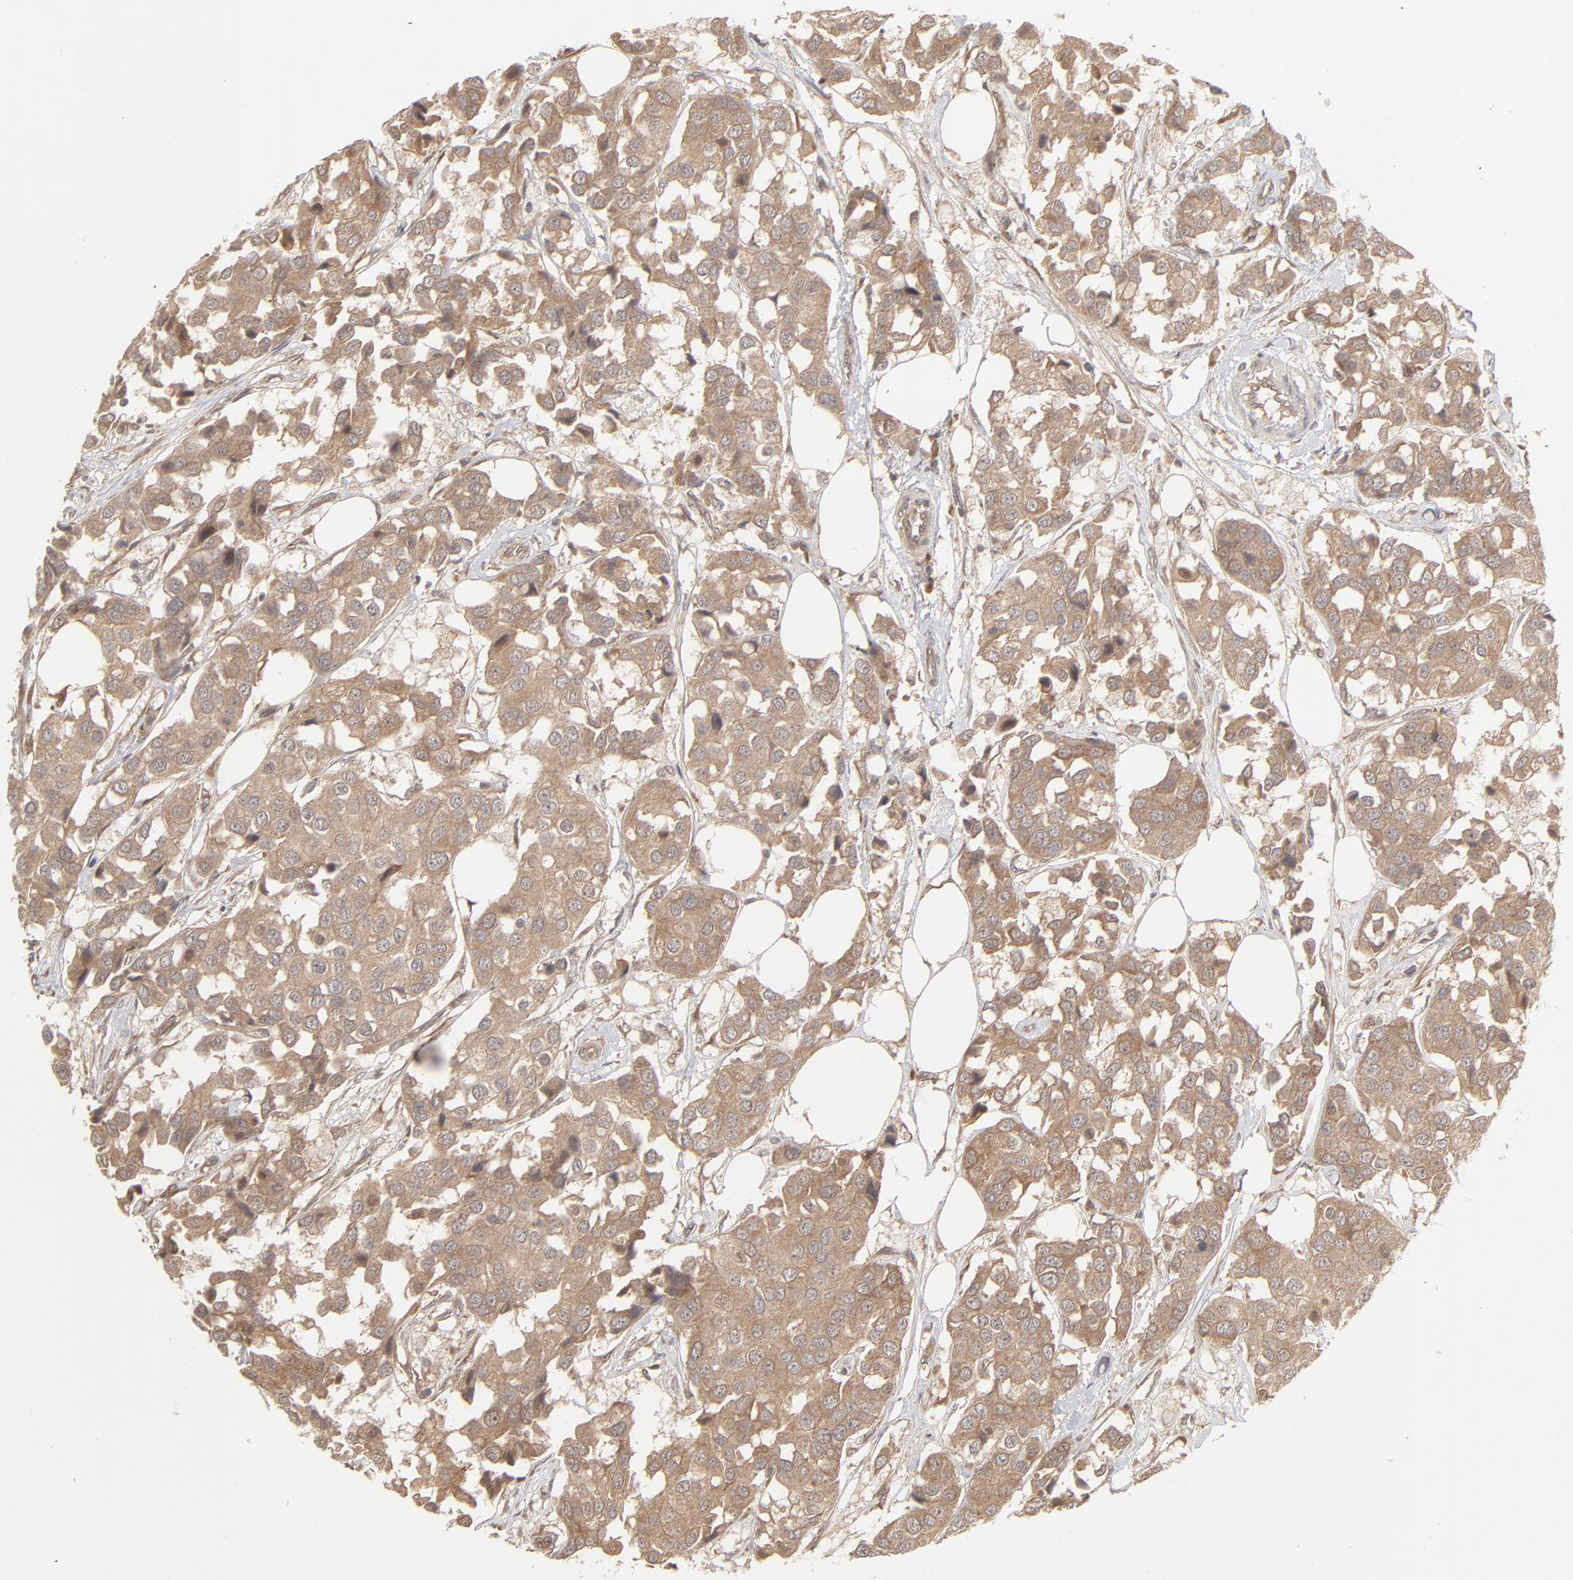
{"staining": {"intensity": "weak", "quantity": ">75%", "location": "cytoplasmic/membranous"}, "tissue": "breast cancer", "cell_type": "Tumor cells", "image_type": "cancer", "snomed": [{"axis": "morphology", "description": "Duct carcinoma"}, {"axis": "topography", "description": "Breast"}], "caption": "The micrograph displays a brown stain indicating the presence of a protein in the cytoplasmic/membranous of tumor cells in intraductal carcinoma (breast). (IHC, brightfield microscopy, high magnification).", "gene": "SCFD1", "patient": {"sex": "female", "age": 80}}